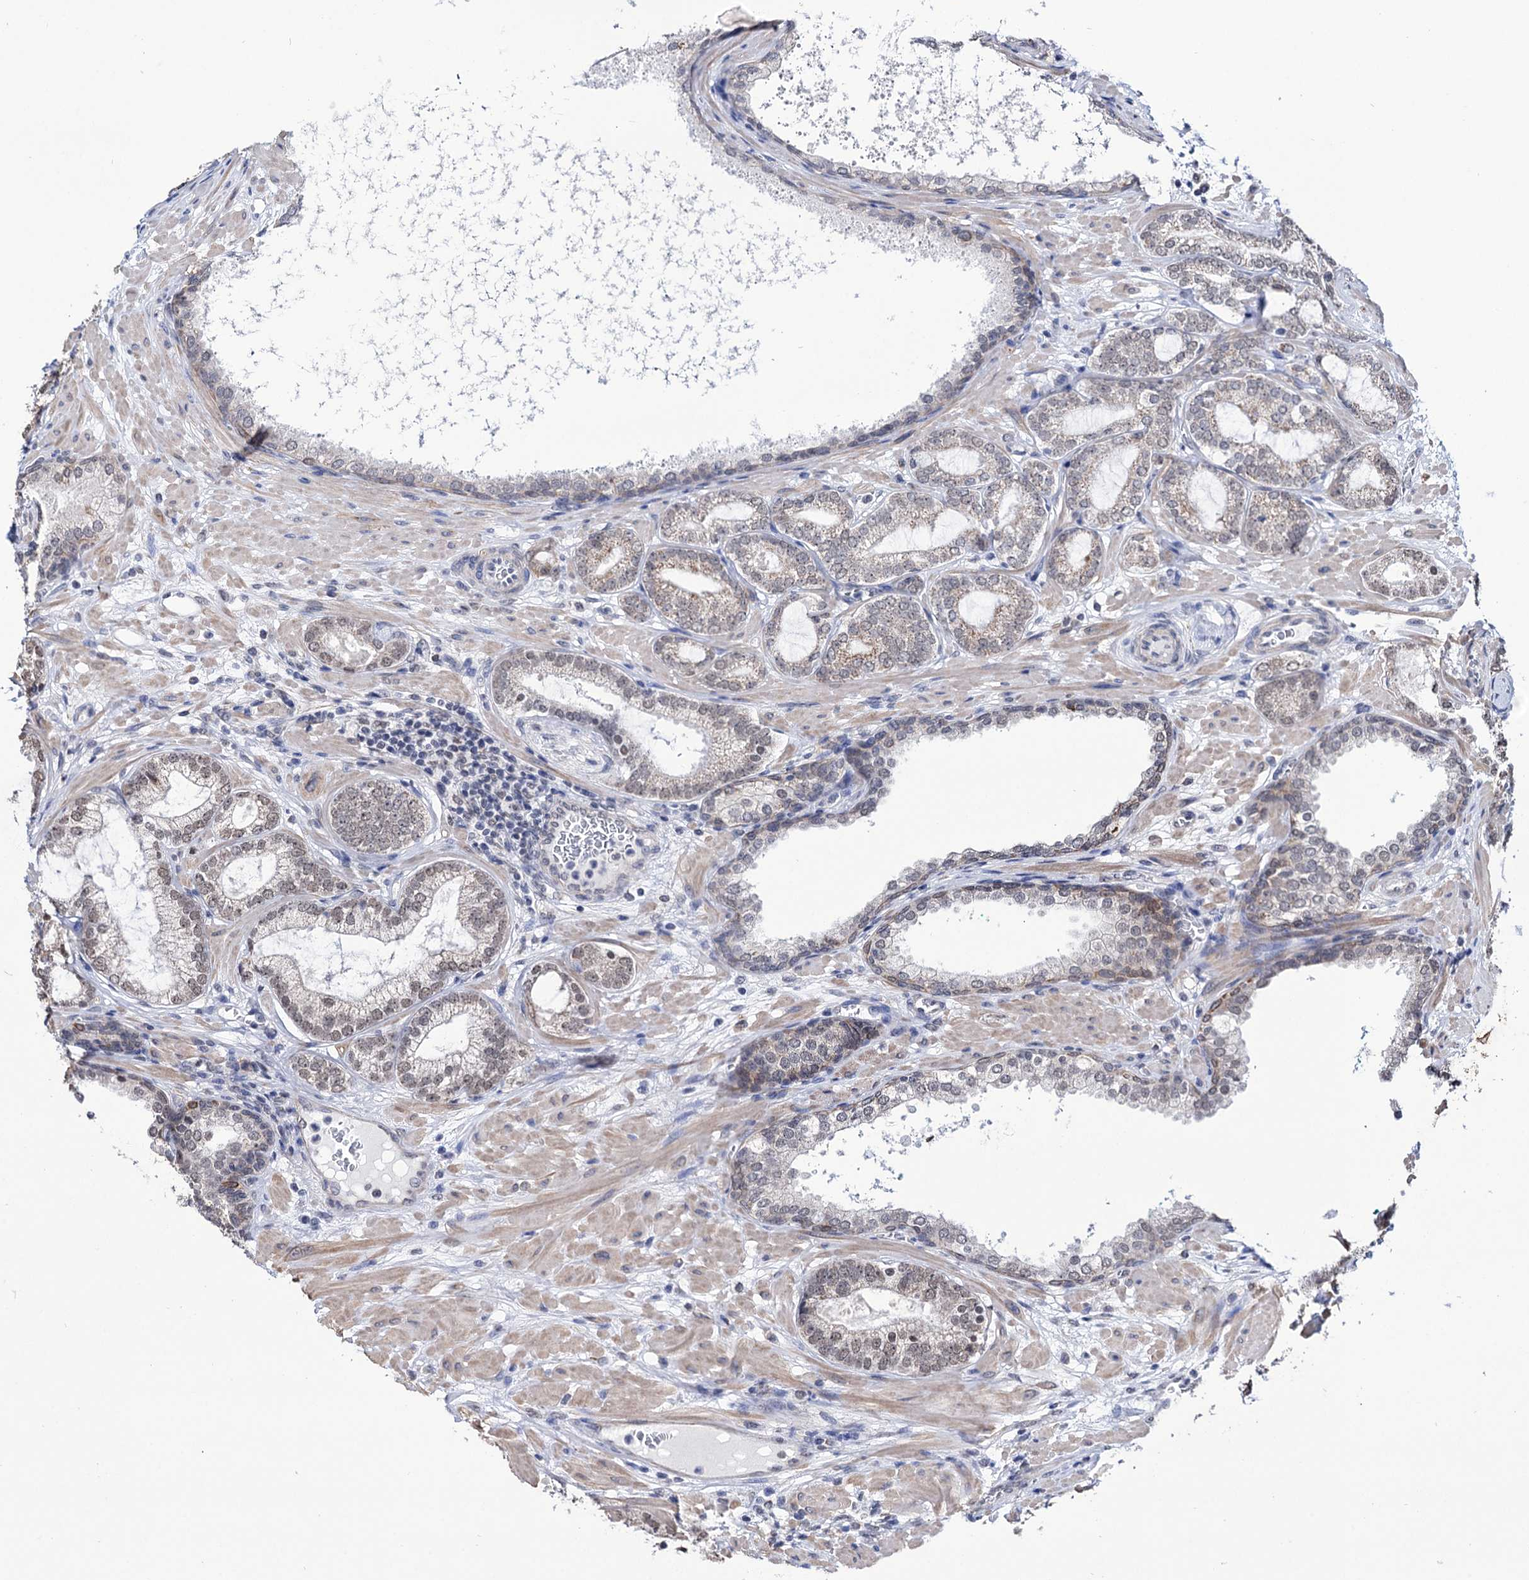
{"staining": {"intensity": "weak", "quantity": "25%-75%", "location": "cytoplasmic/membranous,nuclear"}, "tissue": "prostate cancer", "cell_type": "Tumor cells", "image_type": "cancer", "snomed": [{"axis": "morphology", "description": "Adenocarcinoma, High grade"}, {"axis": "topography", "description": "Prostate"}], "caption": "Brown immunohistochemical staining in human adenocarcinoma (high-grade) (prostate) demonstrates weak cytoplasmic/membranous and nuclear staining in approximately 25%-75% of tumor cells. The staining was performed using DAB (3,3'-diaminobenzidine), with brown indicating positive protein expression. Nuclei are stained blue with hematoxylin.", "gene": "ABHD10", "patient": {"sex": "male", "age": 60}}